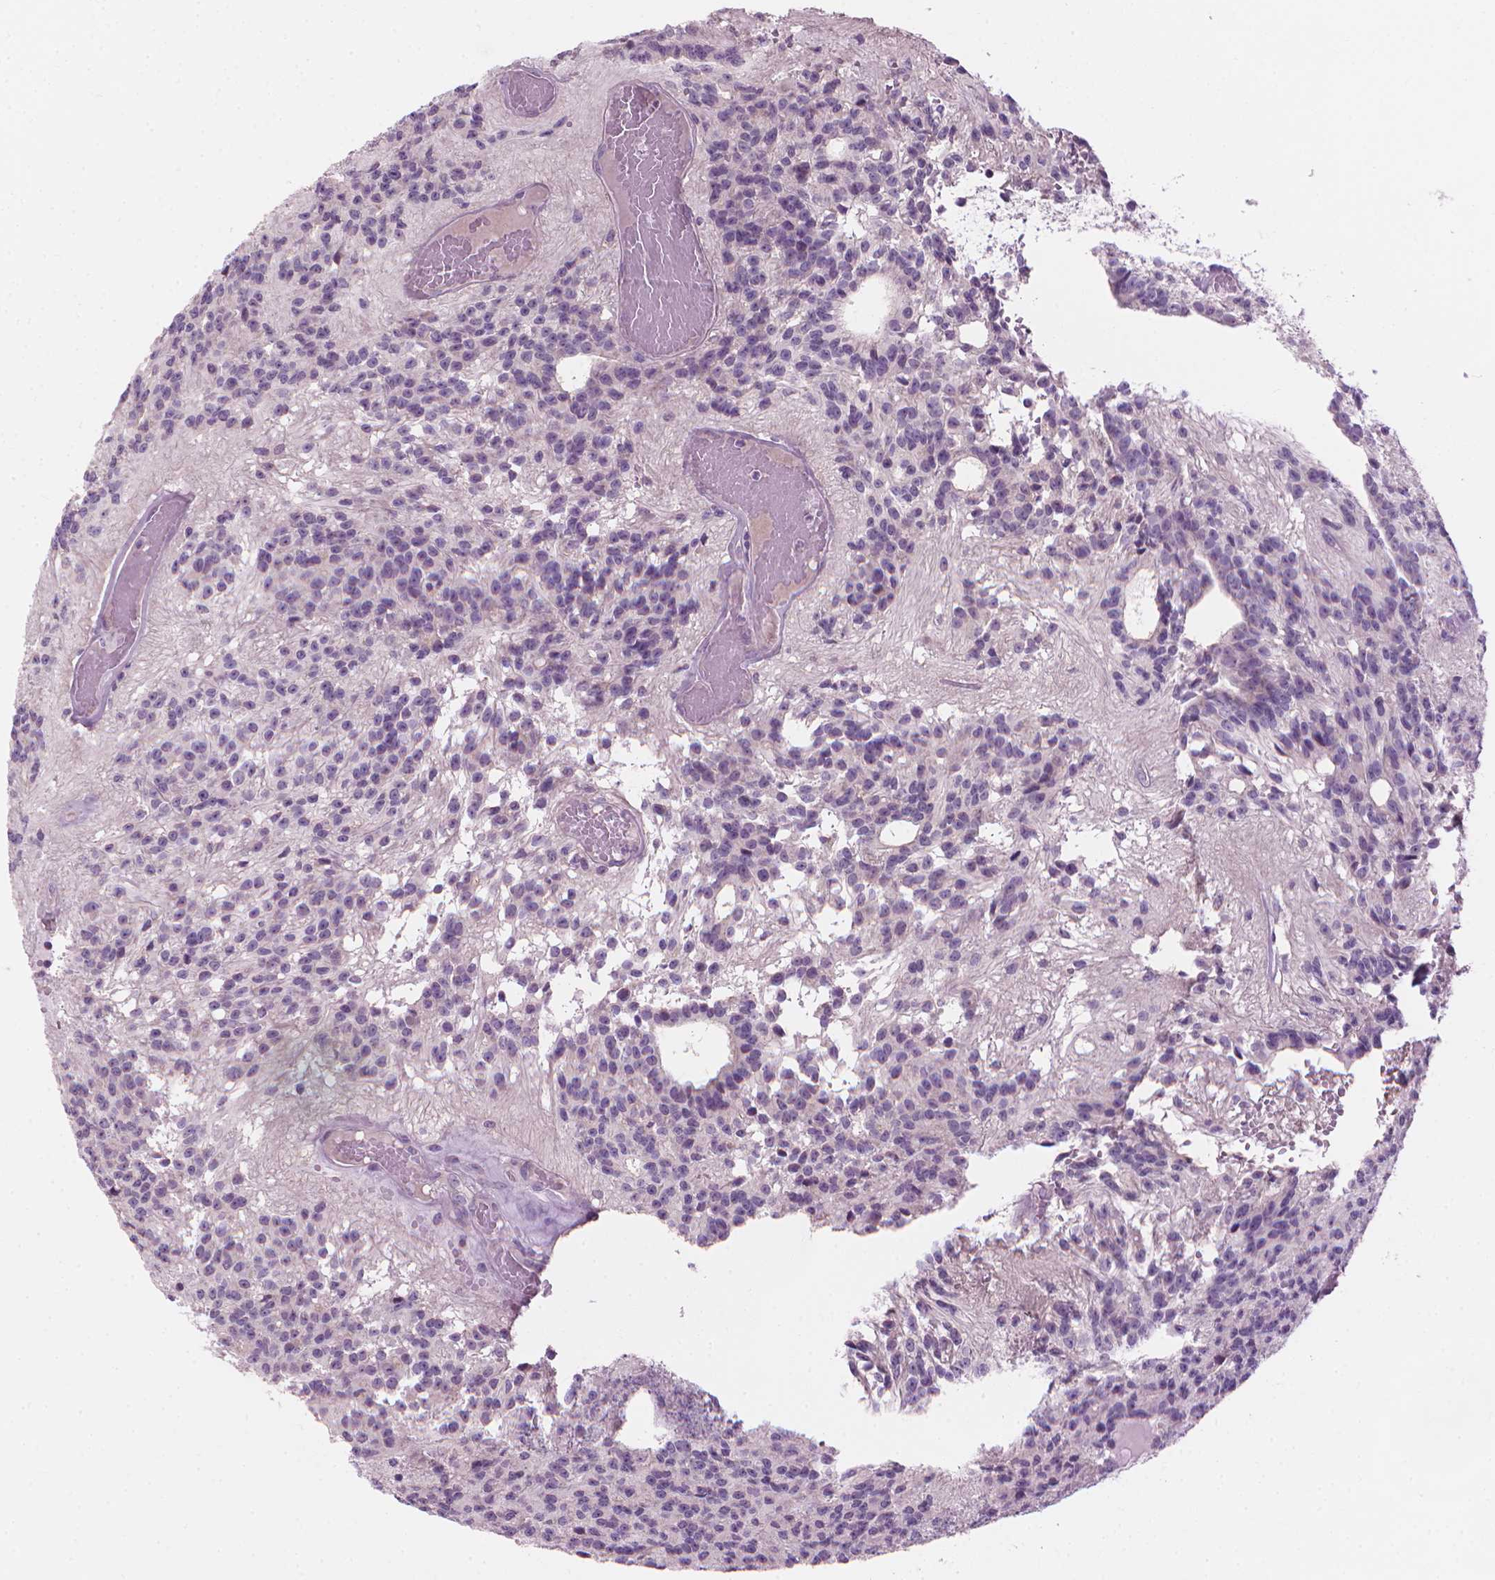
{"staining": {"intensity": "negative", "quantity": "none", "location": "none"}, "tissue": "glioma", "cell_type": "Tumor cells", "image_type": "cancer", "snomed": [{"axis": "morphology", "description": "Glioma, malignant, Low grade"}, {"axis": "topography", "description": "Brain"}], "caption": "Immunohistochemical staining of human glioma displays no significant staining in tumor cells.", "gene": "CFAP126", "patient": {"sex": "male", "age": 31}}